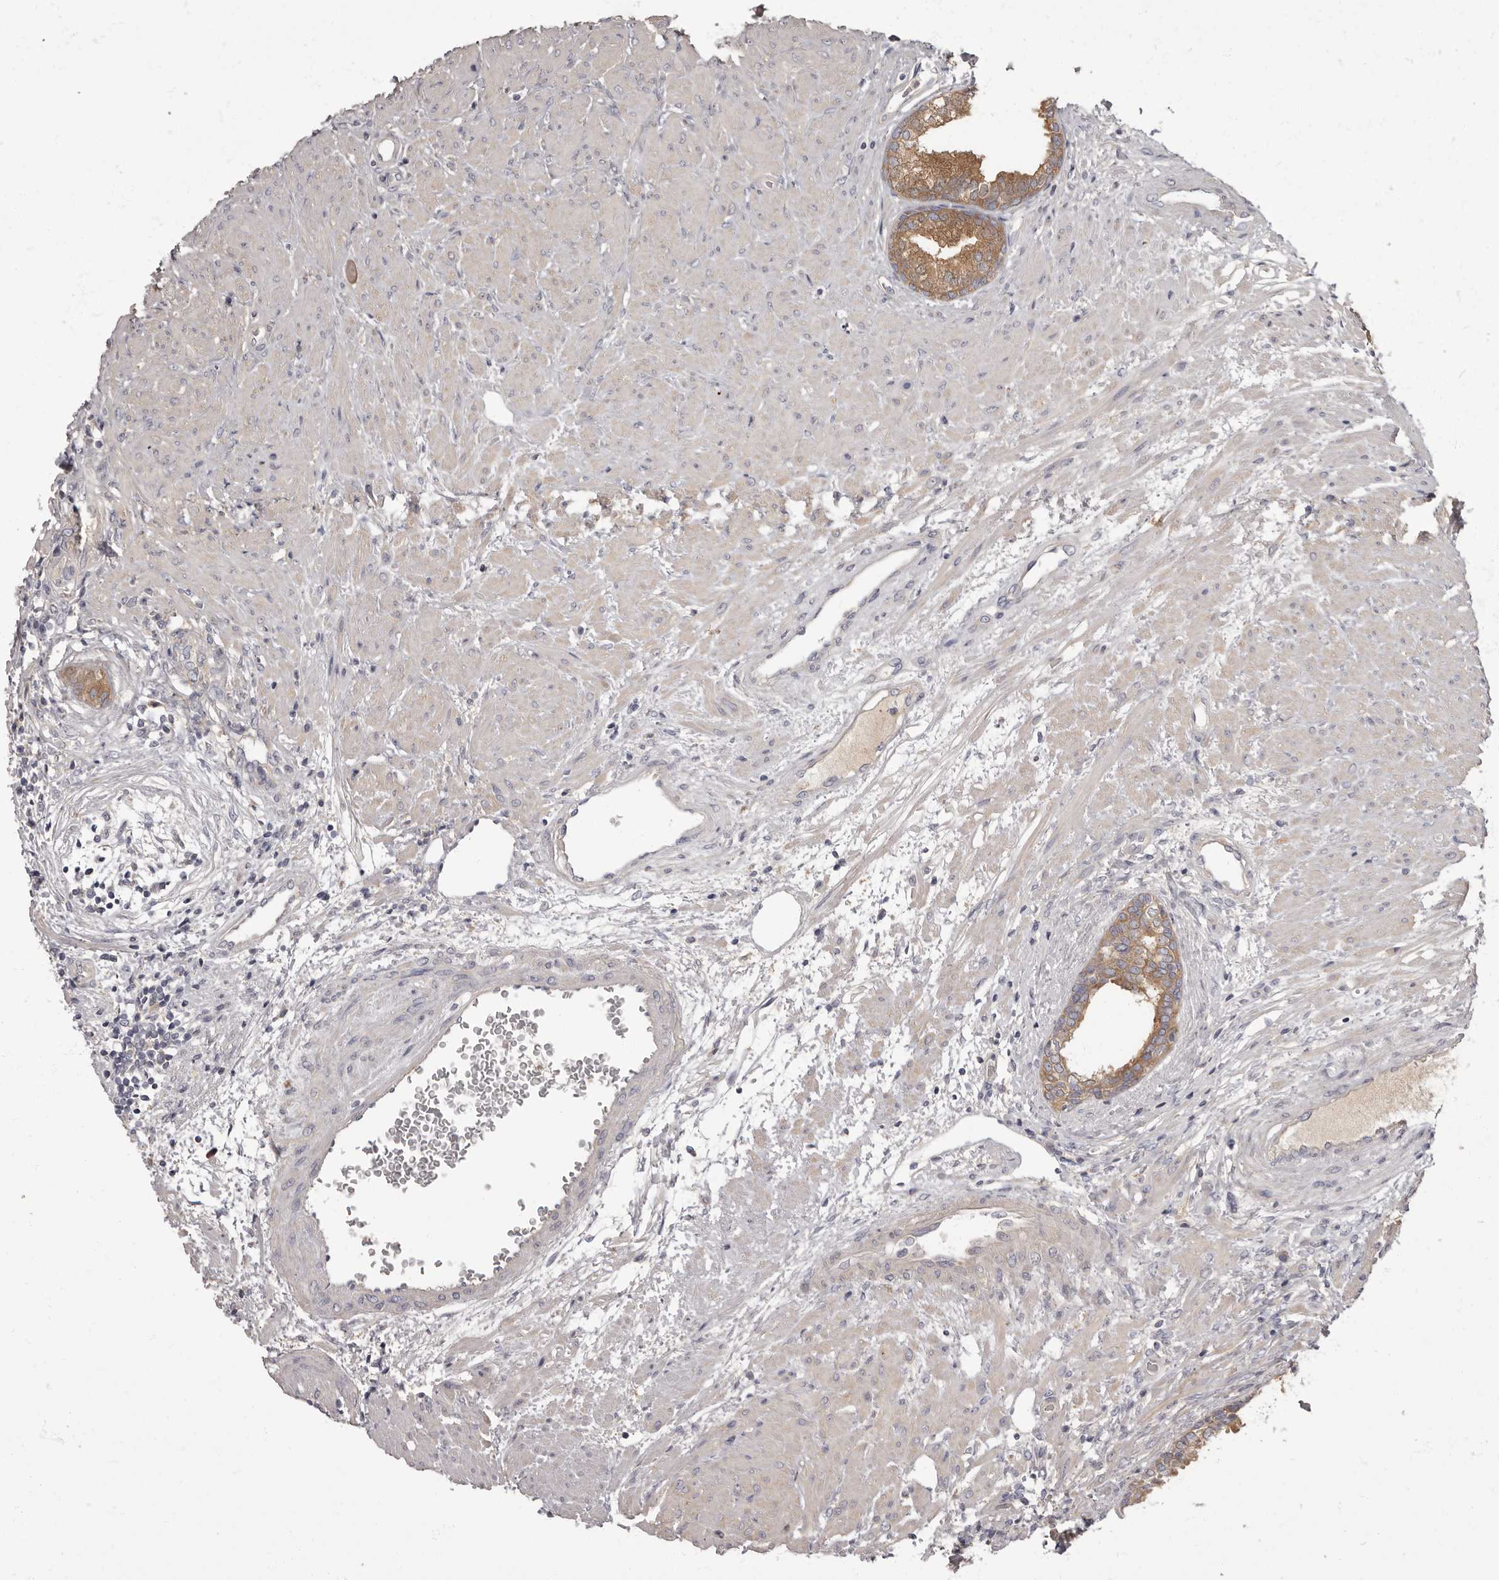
{"staining": {"intensity": "moderate", "quantity": ">75%", "location": "cytoplasmic/membranous"}, "tissue": "prostate", "cell_type": "Glandular cells", "image_type": "normal", "snomed": [{"axis": "morphology", "description": "Normal tissue, NOS"}, {"axis": "topography", "description": "Prostate"}], "caption": "An image of human prostate stained for a protein demonstrates moderate cytoplasmic/membranous brown staining in glandular cells.", "gene": "APEH", "patient": {"sex": "male", "age": 76}}